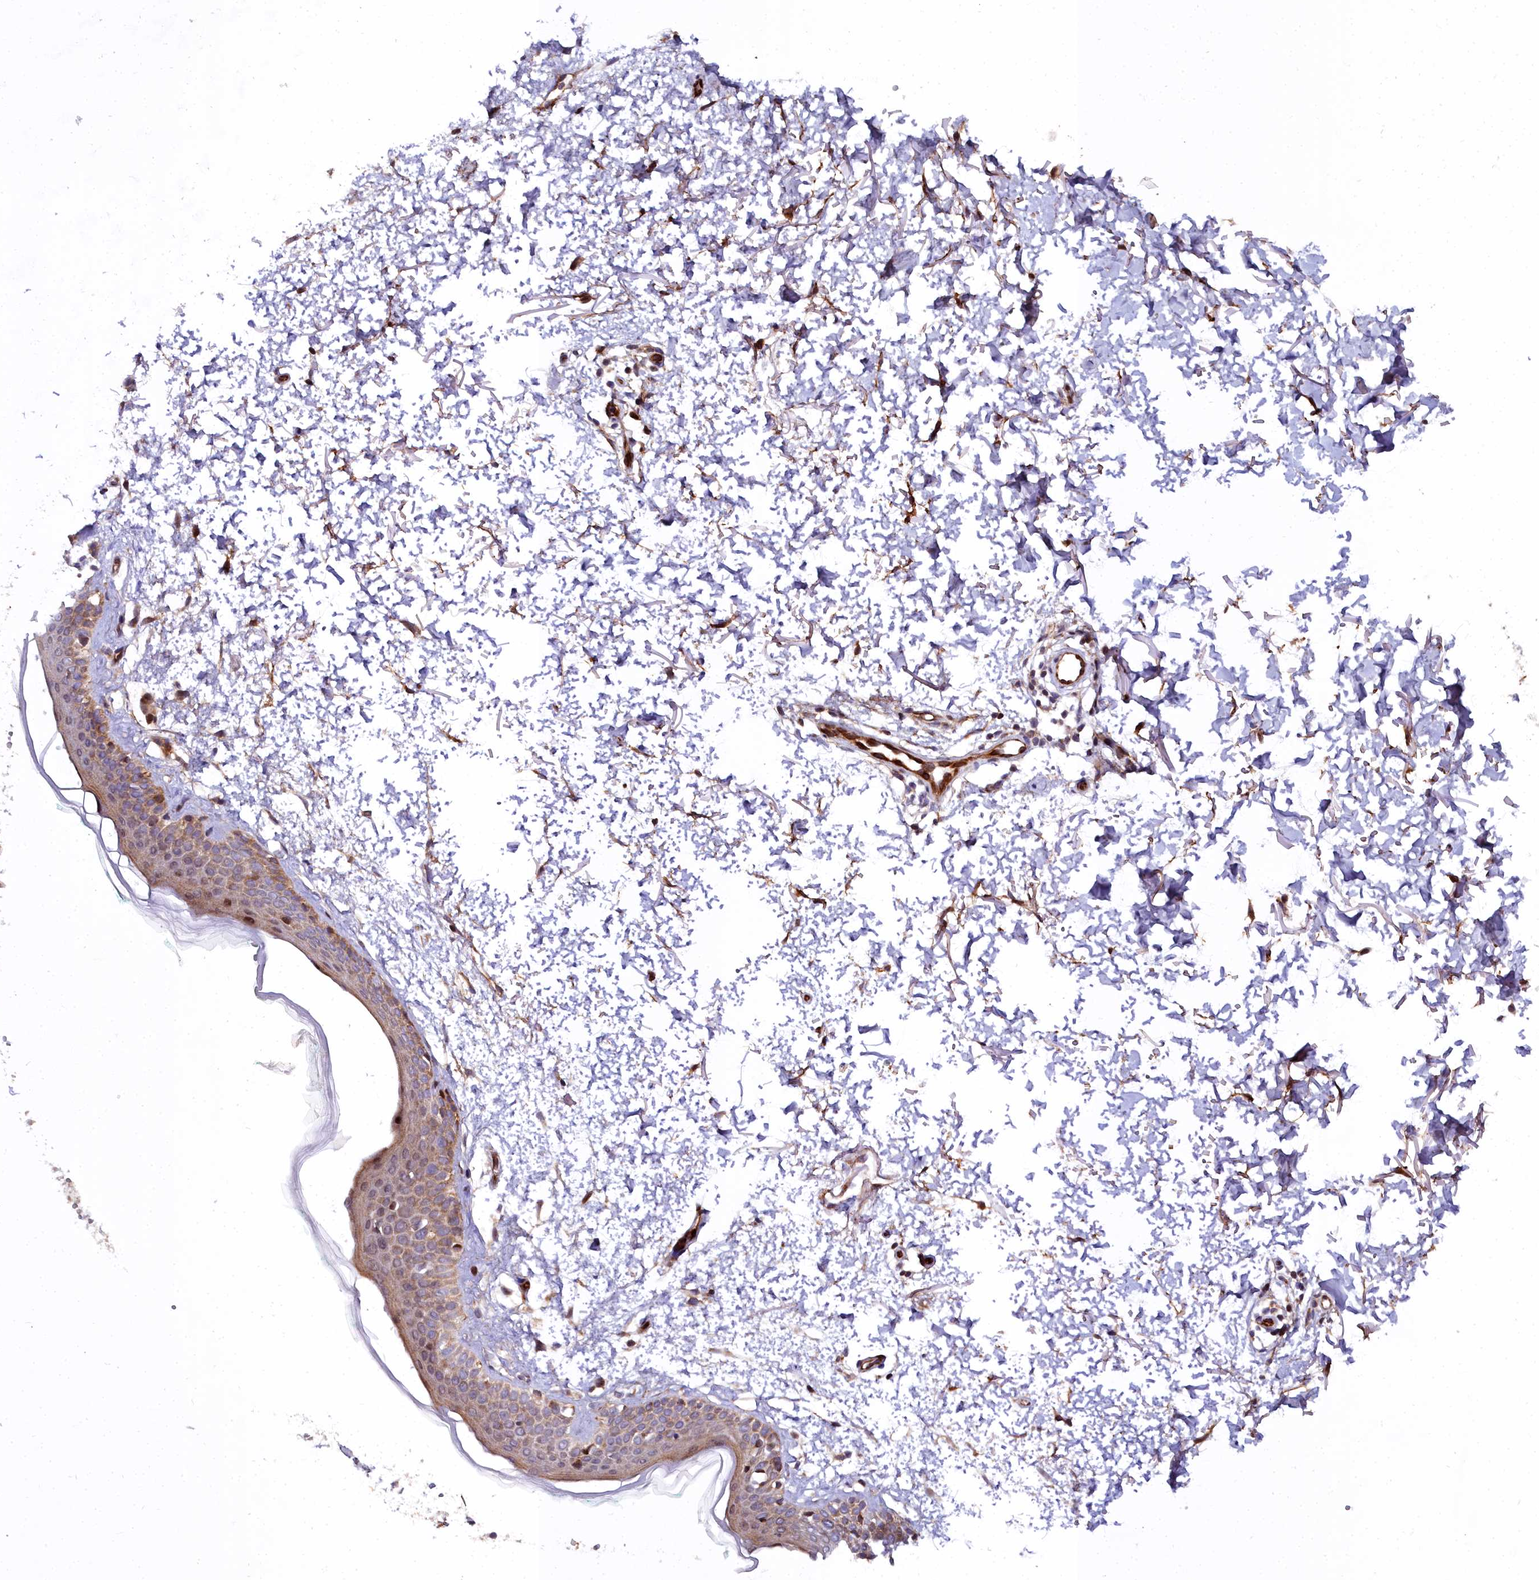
{"staining": {"intensity": "moderate", "quantity": "25%-75%", "location": "cytoplasmic/membranous"}, "tissue": "skin", "cell_type": "Fibroblasts", "image_type": "normal", "snomed": [{"axis": "morphology", "description": "Normal tissue, NOS"}, {"axis": "topography", "description": "Skin"}], "caption": "A histopathology image of skin stained for a protein shows moderate cytoplasmic/membranous brown staining in fibroblasts.", "gene": "MRPS11", "patient": {"sex": "male", "age": 66}}